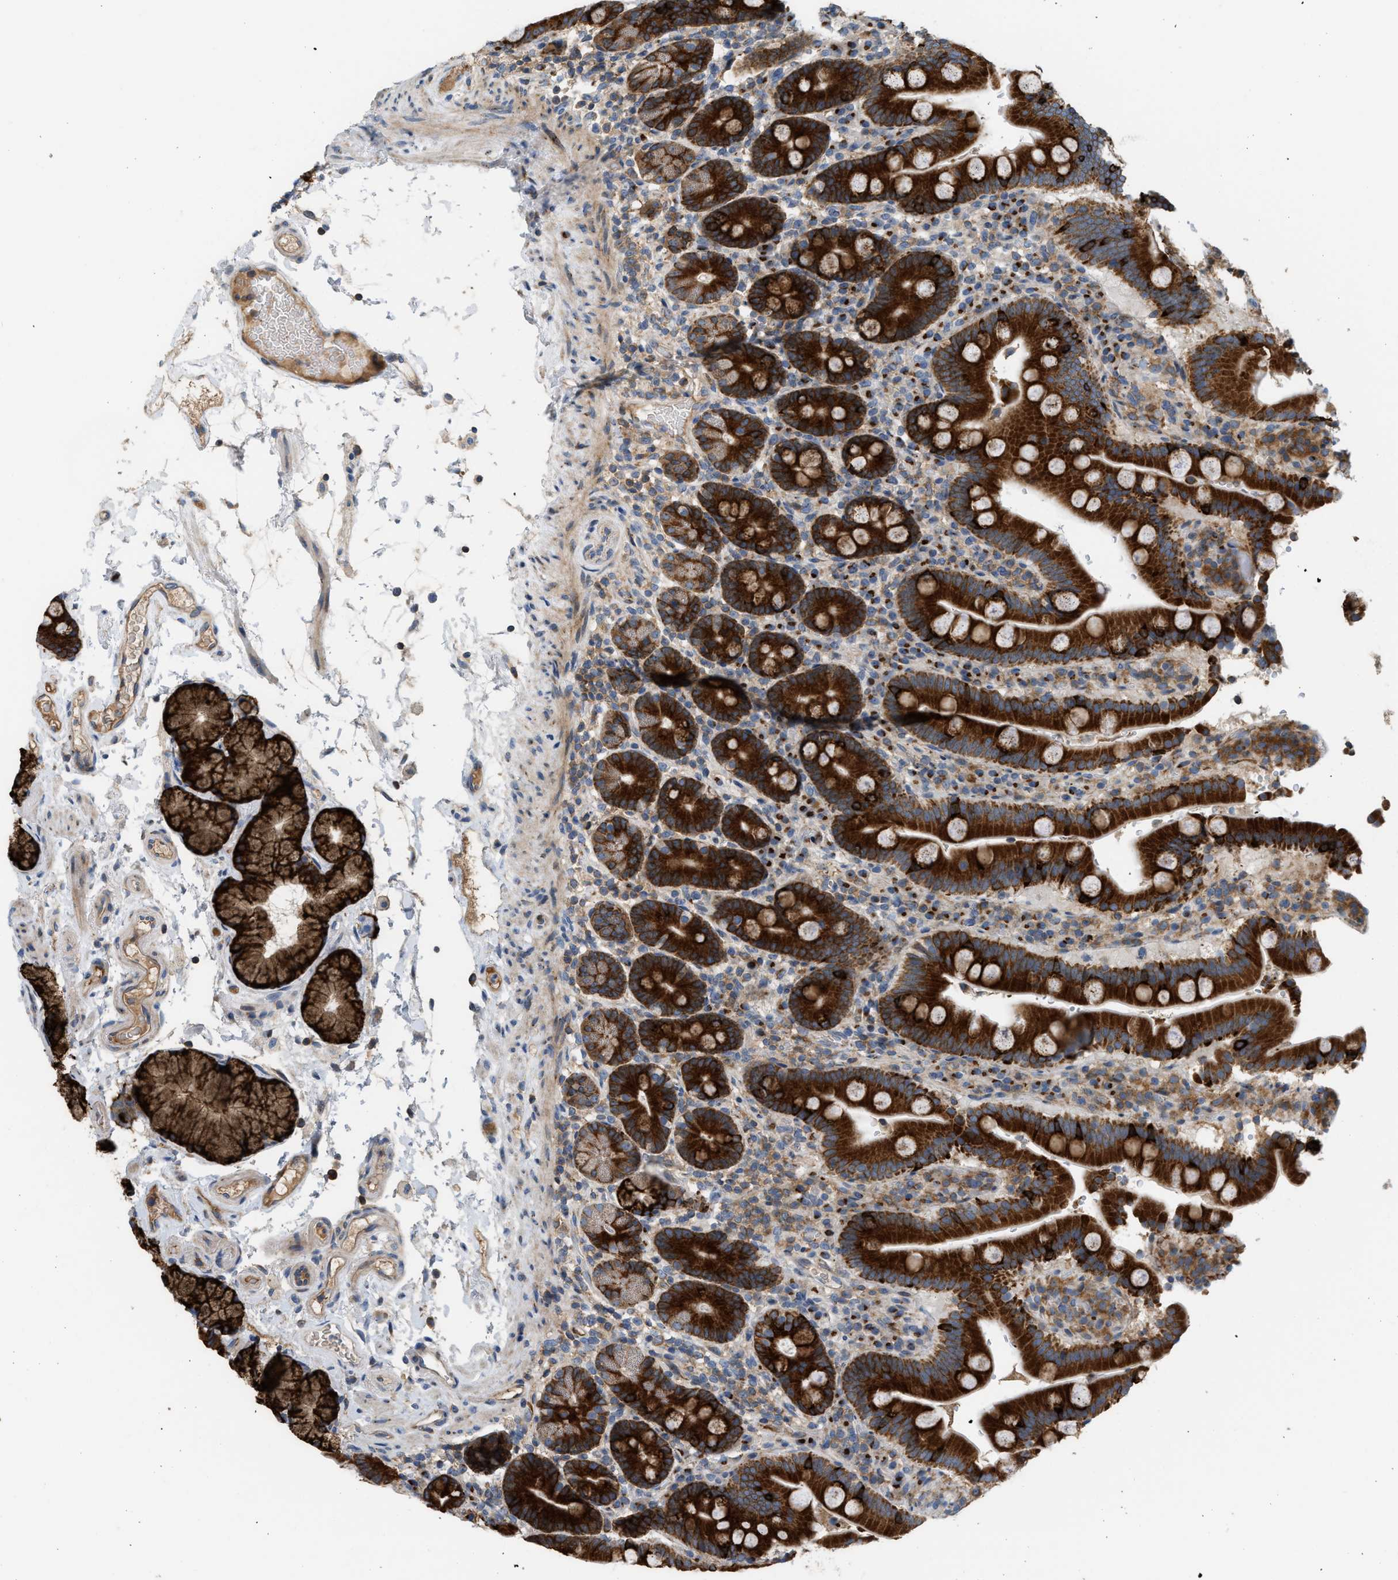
{"staining": {"intensity": "strong", "quantity": ">75%", "location": "cytoplasmic/membranous"}, "tissue": "duodenum", "cell_type": "Glandular cells", "image_type": "normal", "snomed": [{"axis": "morphology", "description": "Normal tissue, NOS"}, {"axis": "topography", "description": "Small intestine, NOS"}], "caption": "Strong cytoplasmic/membranous positivity is present in approximately >75% of glandular cells in normal duodenum. (Stains: DAB (3,3'-diaminobenzidine) in brown, nuclei in blue, Microscopy: brightfield microscopy at high magnification).", "gene": "DIPK1A", "patient": {"sex": "female", "age": 71}}